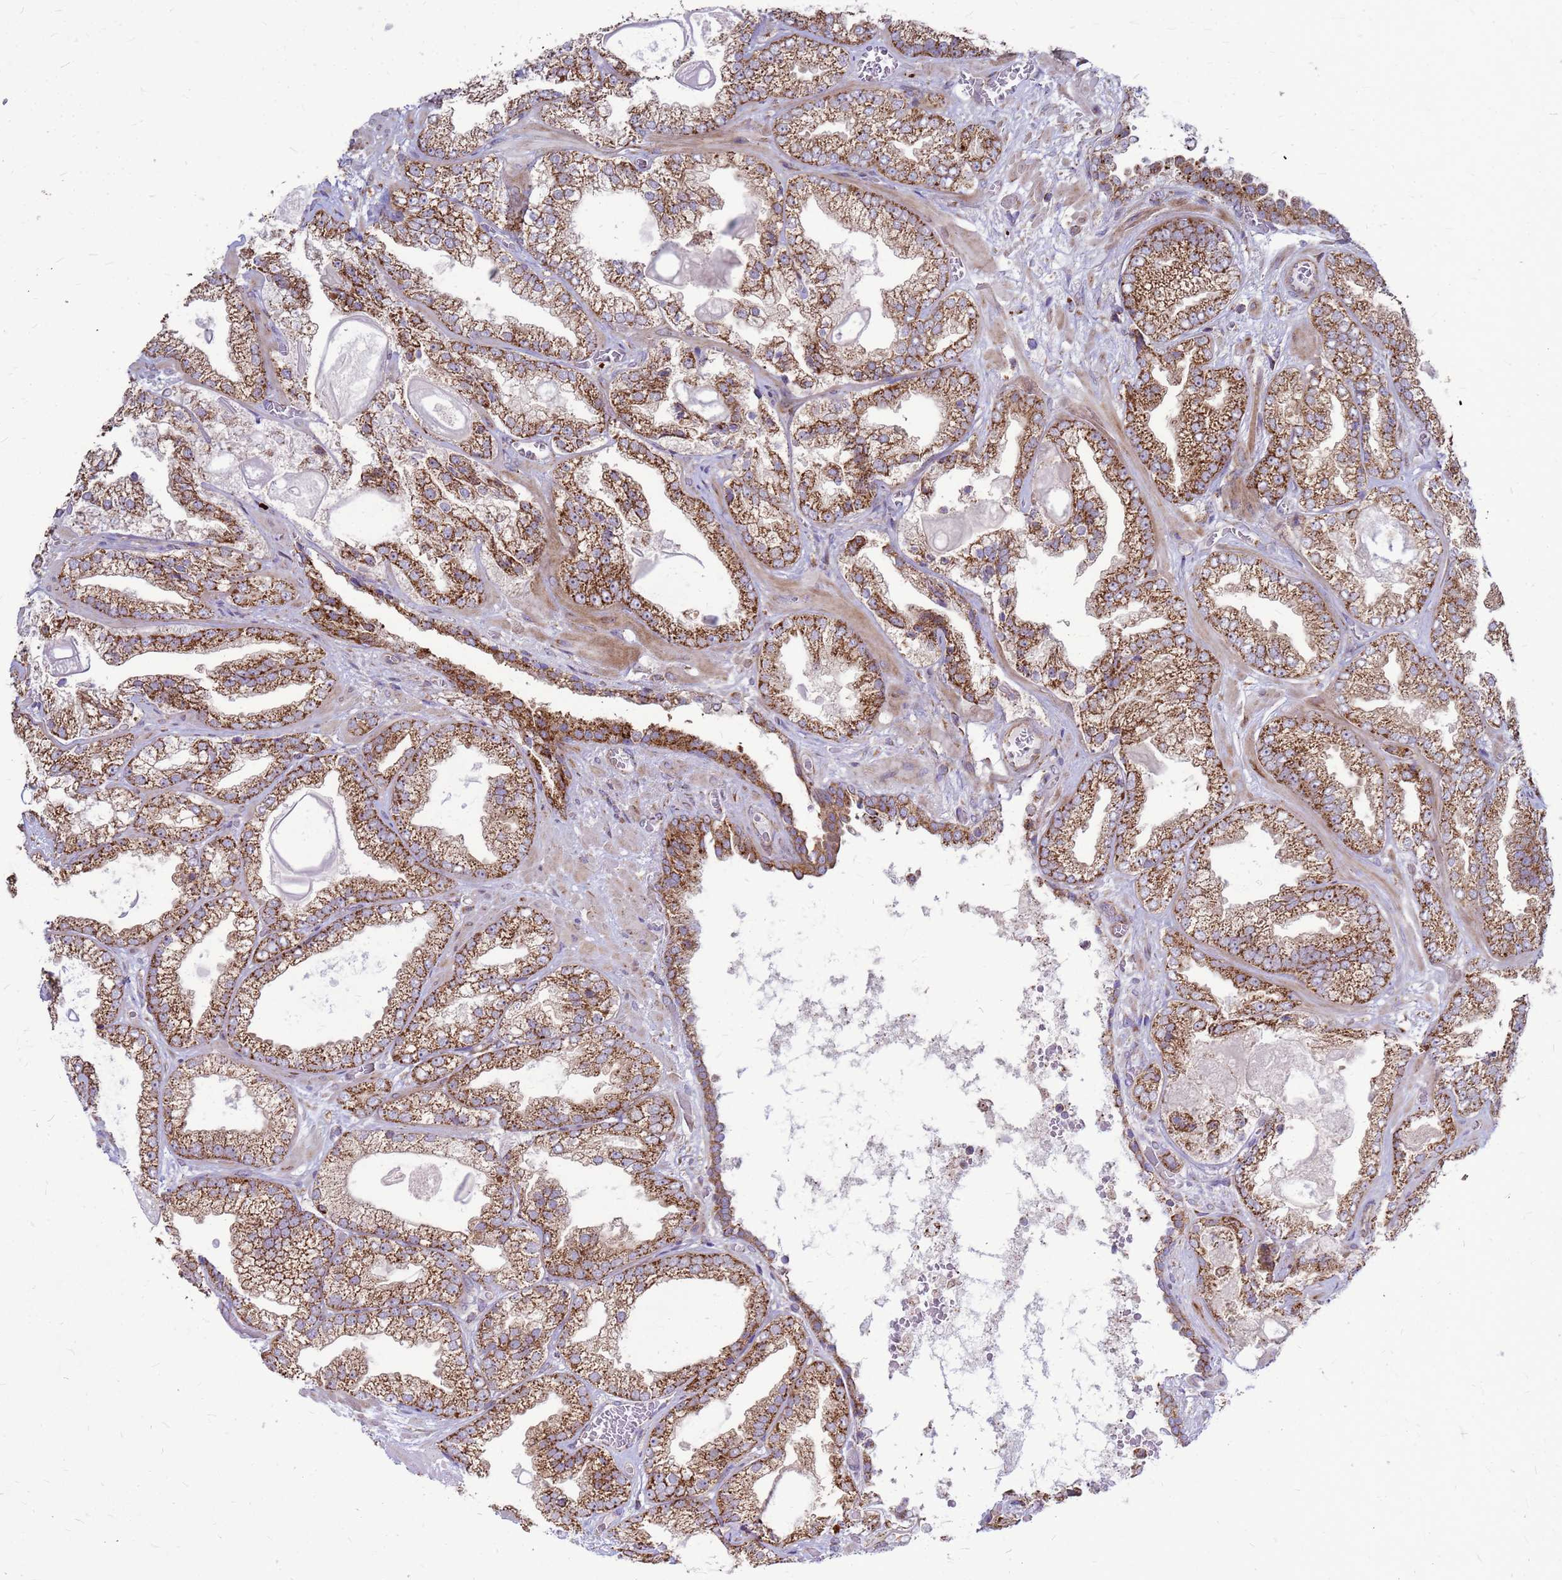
{"staining": {"intensity": "moderate", "quantity": ">75%", "location": "cytoplasmic/membranous"}, "tissue": "prostate cancer", "cell_type": "Tumor cells", "image_type": "cancer", "snomed": [{"axis": "morphology", "description": "Adenocarcinoma, Low grade"}, {"axis": "topography", "description": "Prostate"}], "caption": "A histopathology image of human prostate cancer stained for a protein demonstrates moderate cytoplasmic/membranous brown staining in tumor cells.", "gene": "FSTL4", "patient": {"sex": "male", "age": 57}}